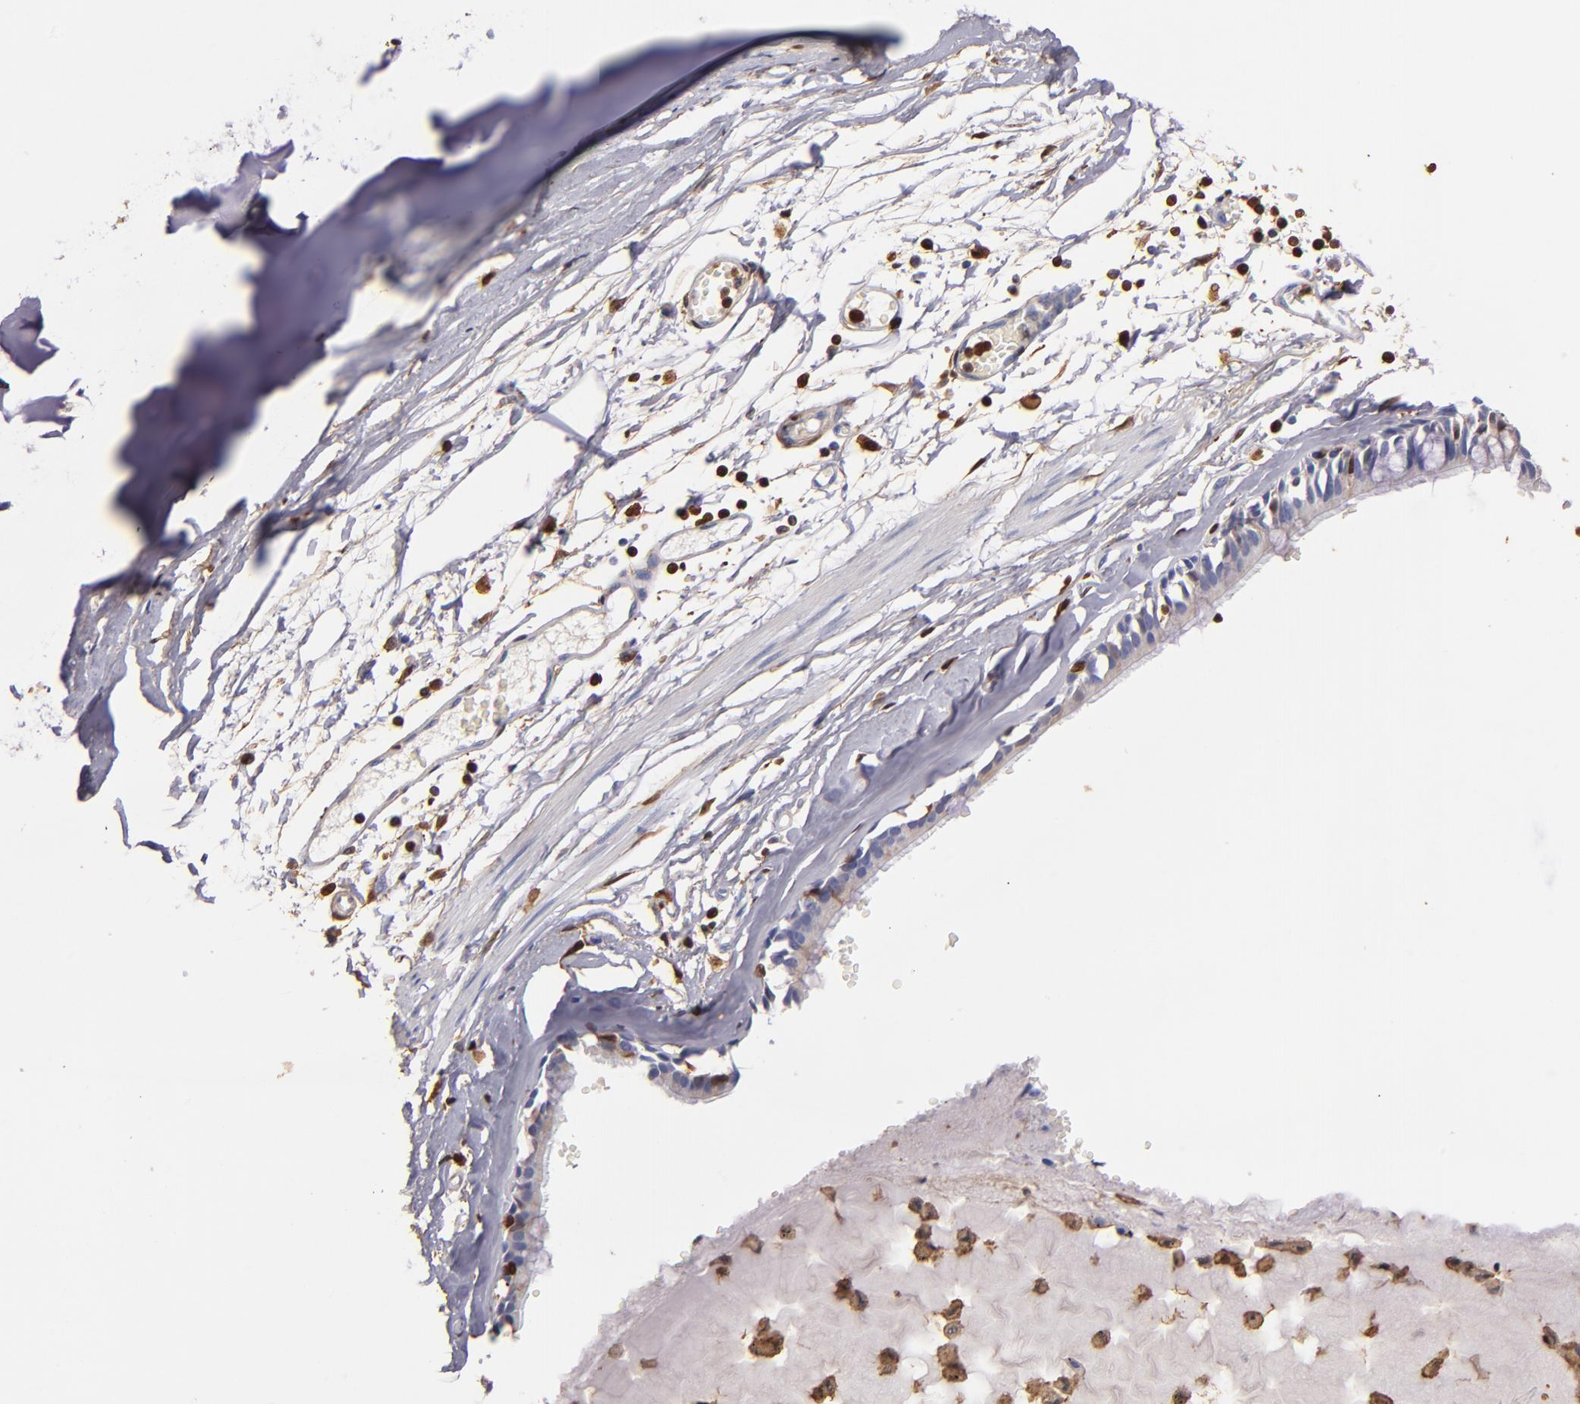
{"staining": {"intensity": "moderate", "quantity": ">75%", "location": "cytoplasmic/membranous"}, "tissue": "adipose tissue", "cell_type": "Adipocytes", "image_type": "normal", "snomed": [{"axis": "morphology", "description": "Normal tissue, NOS"}, {"axis": "topography", "description": "Bronchus"}, {"axis": "topography", "description": "Lung"}], "caption": "Protein expression by IHC demonstrates moderate cytoplasmic/membranous staining in about >75% of adipocytes in benign adipose tissue.", "gene": "S100A4", "patient": {"sex": "female", "age": 56}}